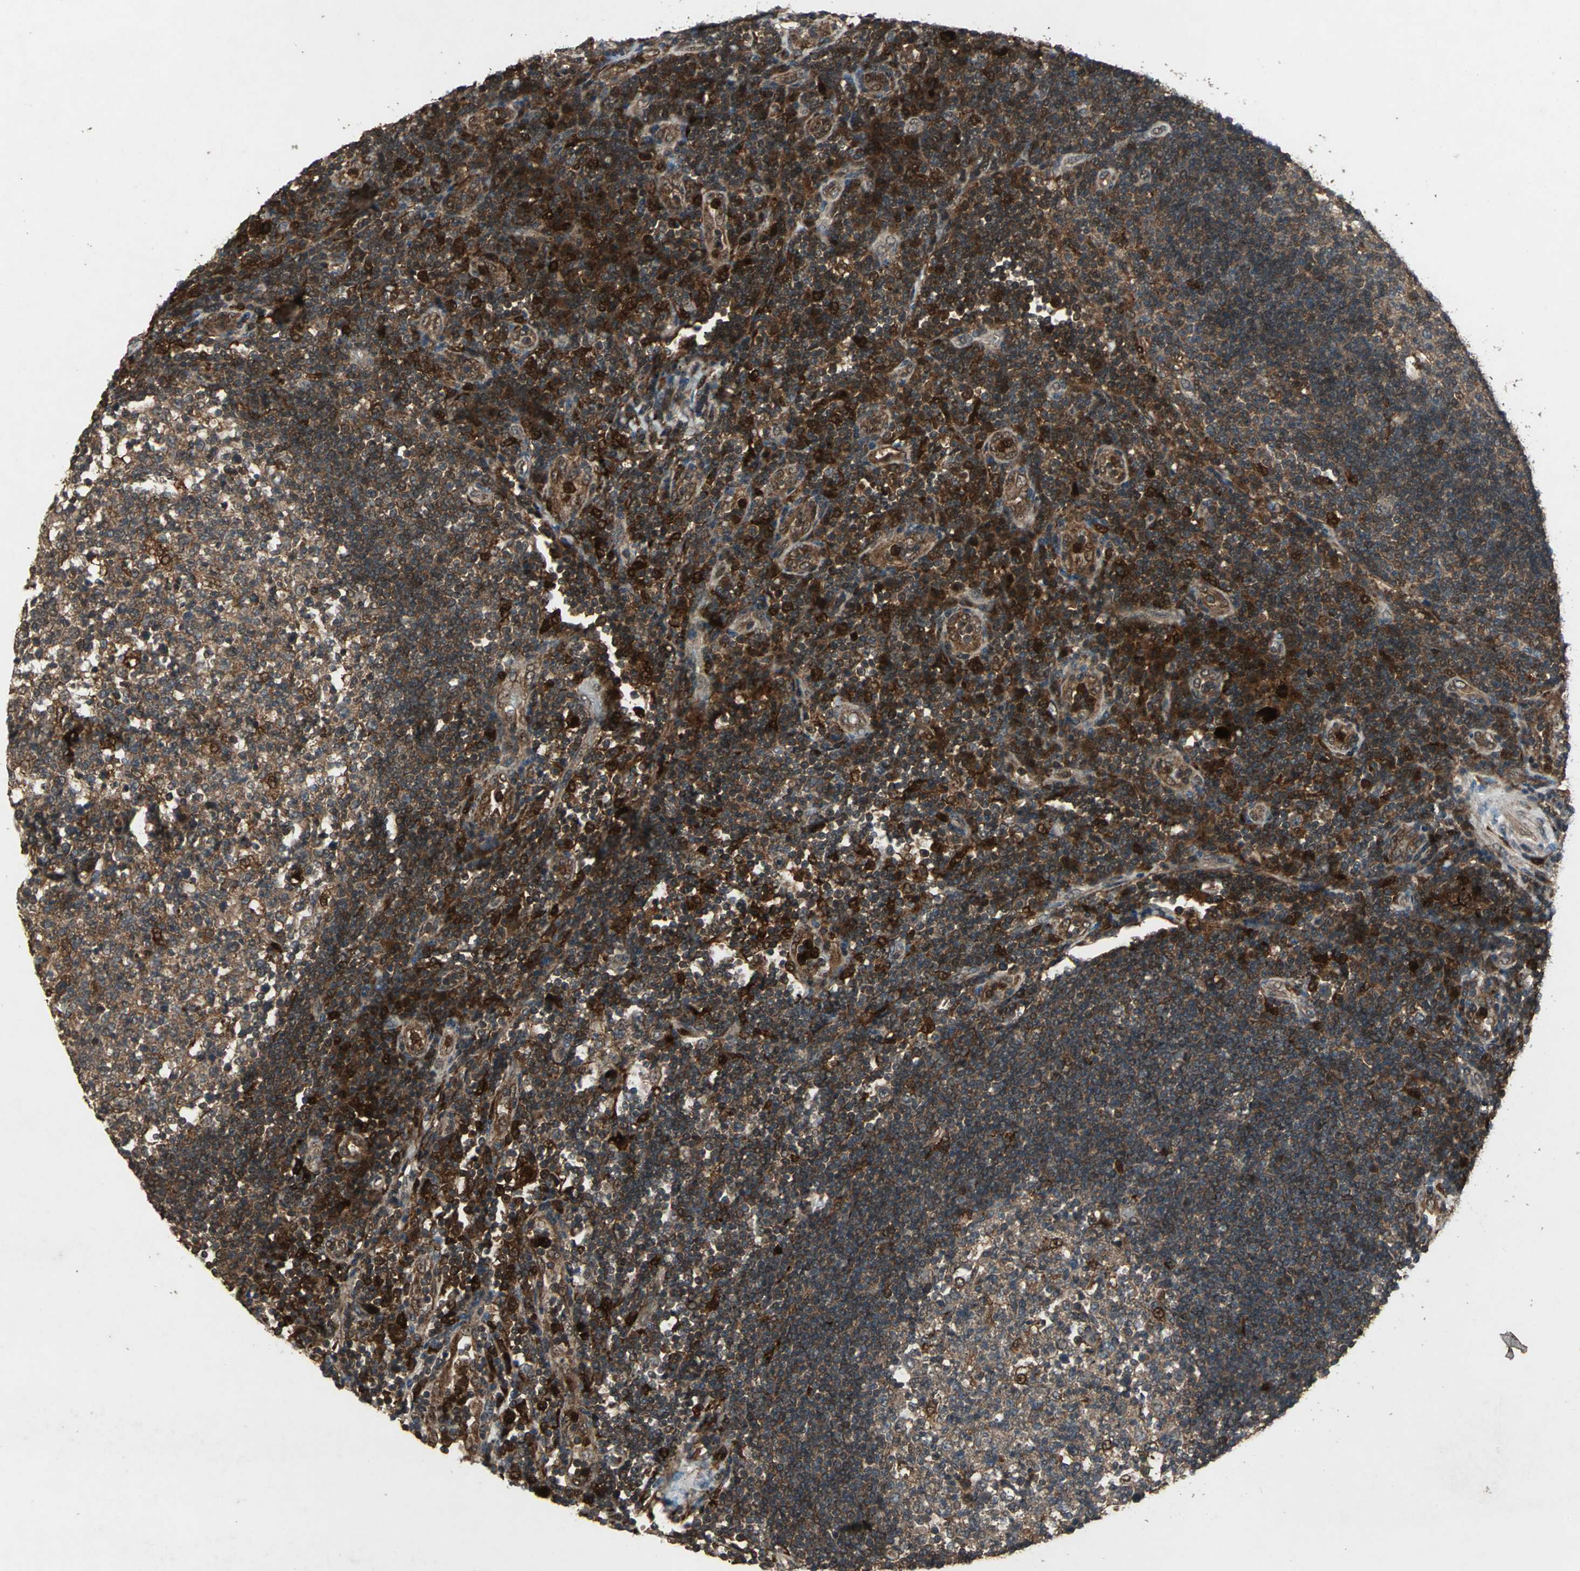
{"staining": {"intensity": "strong", "quantity": "<25%", "location": "cytoplasmic/membranous"}, "tissue": "lymph node", "cell_type": "Germinal center cells", "image_type": "normal", "snomed": [{"axis": "morphology", "description": "Normal tissue, NOS"}, {"axis": "morphology", "description": "Squamous cell carcinoma, metastatic, NOS"}, {"axis": "topography", "description": "Lymph node"}], "caption": "Germinal center cells exhibit medium levels of strong cytoplasmic/membranous staining in about <25% of cells in unremarkable human lymph node. (Brightfield microscopy of DAB IHC at high magnification).", "gene": "PYCARD", "patient": {"sex": "female", "age": 53}}